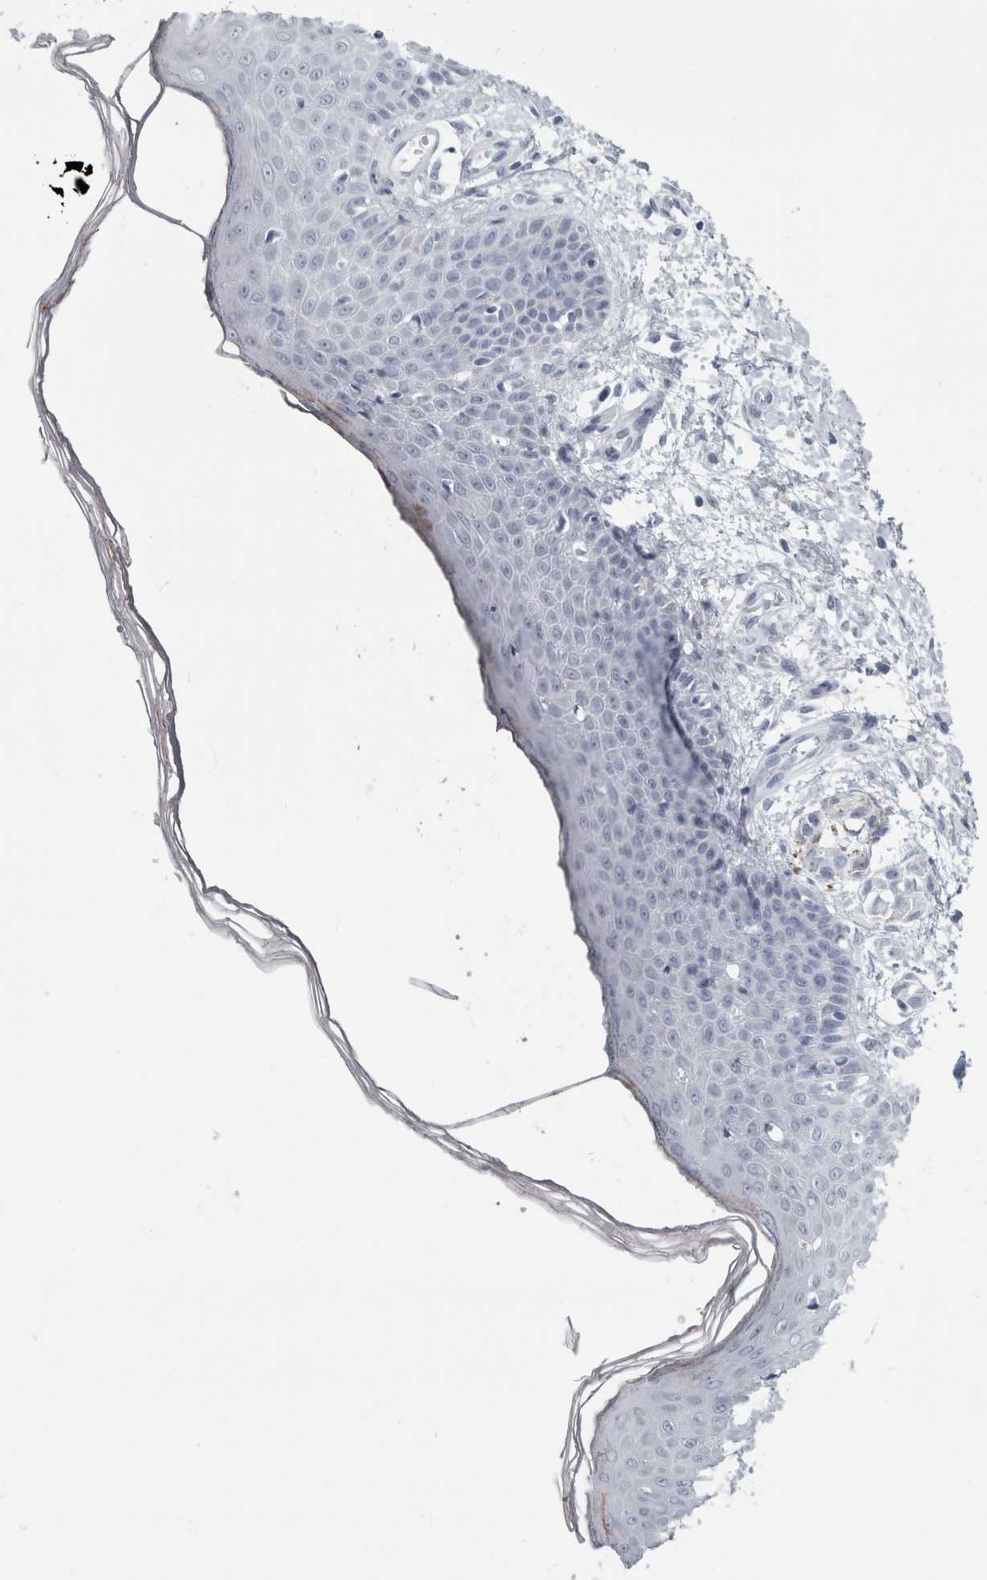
{"staining": {"intensity": "negative", "quantity": "none", "location": "none"}, "tissue": "skin", "cell_type": "Fibroblasts", "image_type": "normal", "snomed": [{"axis": "morphology", "description": "Normal tissue, NOS"}, {"axis": "morphology", "description": "Inflammation, NOS"}, {"axis": "topography", "description": "Skin"}], "caption": "IHC histopathology image of unremarkable human skin stained for a protein (brown), which demonstrates no expression in fibroblasts.", "gene": "CPE", "patient": {"sex": "female", "age": 44}}